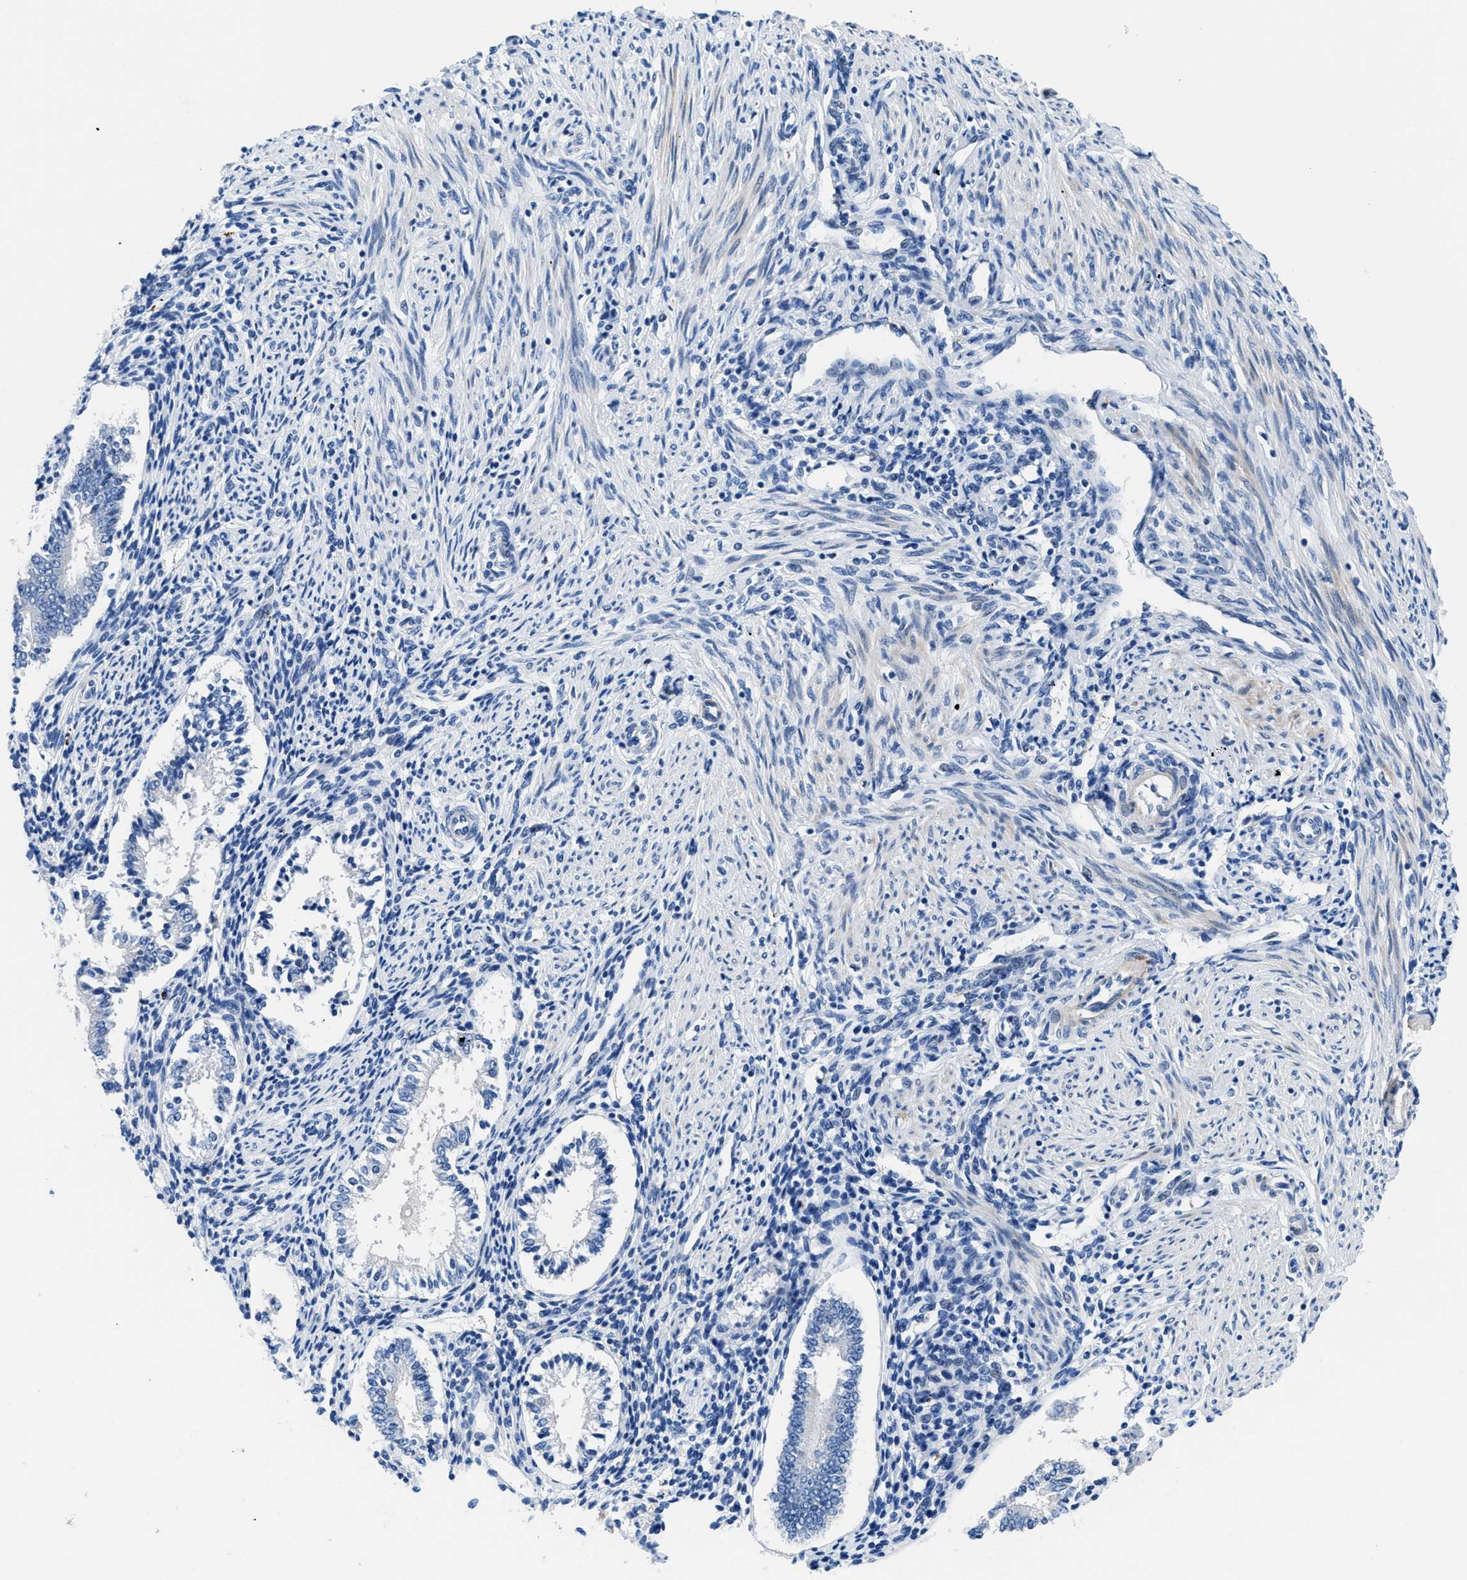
{"staining": {"intensity": "negative", "quantity": "none", "location": "none"}, "tissue": "endometrium", "cell_type": "Cells in endometrial stroma", "image_type": "normal", "snomed": [{"axis": "morphology", "description": "Normal tissue, NOS"}, {"axis": "topography", "description": "Endometrium"}], "caption": "IHC of unremarkable endometrium exhibits no staining in cells in endometrial stroma.", "gene": "UAP1", "patient": {"sex": "female", "age": 42}}